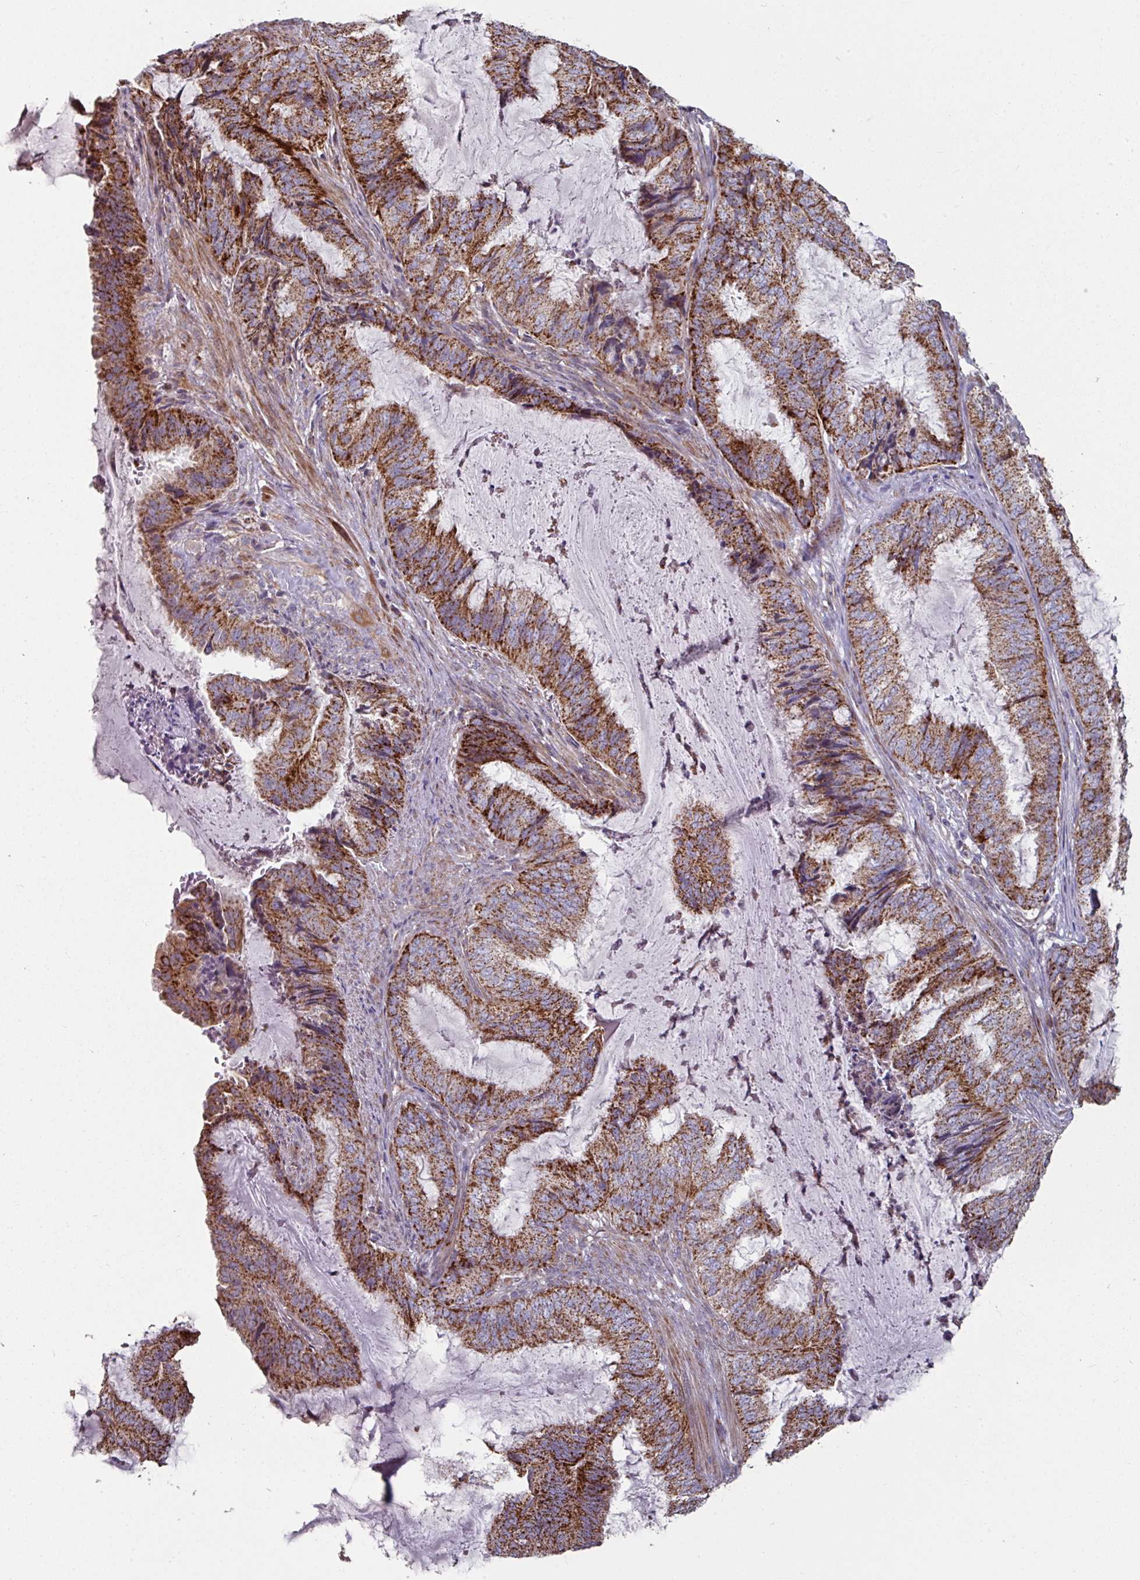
{"staining": {"intensity": "strong", "quantity": ">75%", "location": "cytoplasmic/membranous"}, "tissue": "endometrial cancer", "cell_type": "Tumor cells", "image_type": "cancer", "snomed": [{"axis": "morphology", "description": "Adenocarcinoma, NOS"}, {"axis": "topography", "description": "Endometrium"}], "caption": "Protein analysis of endometrial adenocarcinoma tissue shows strong cytoplasmic/membranous expression in approximately >75% of tumor cells.", "gene": "OR2D3", "patient": {"sex": "female", "age": 51}}